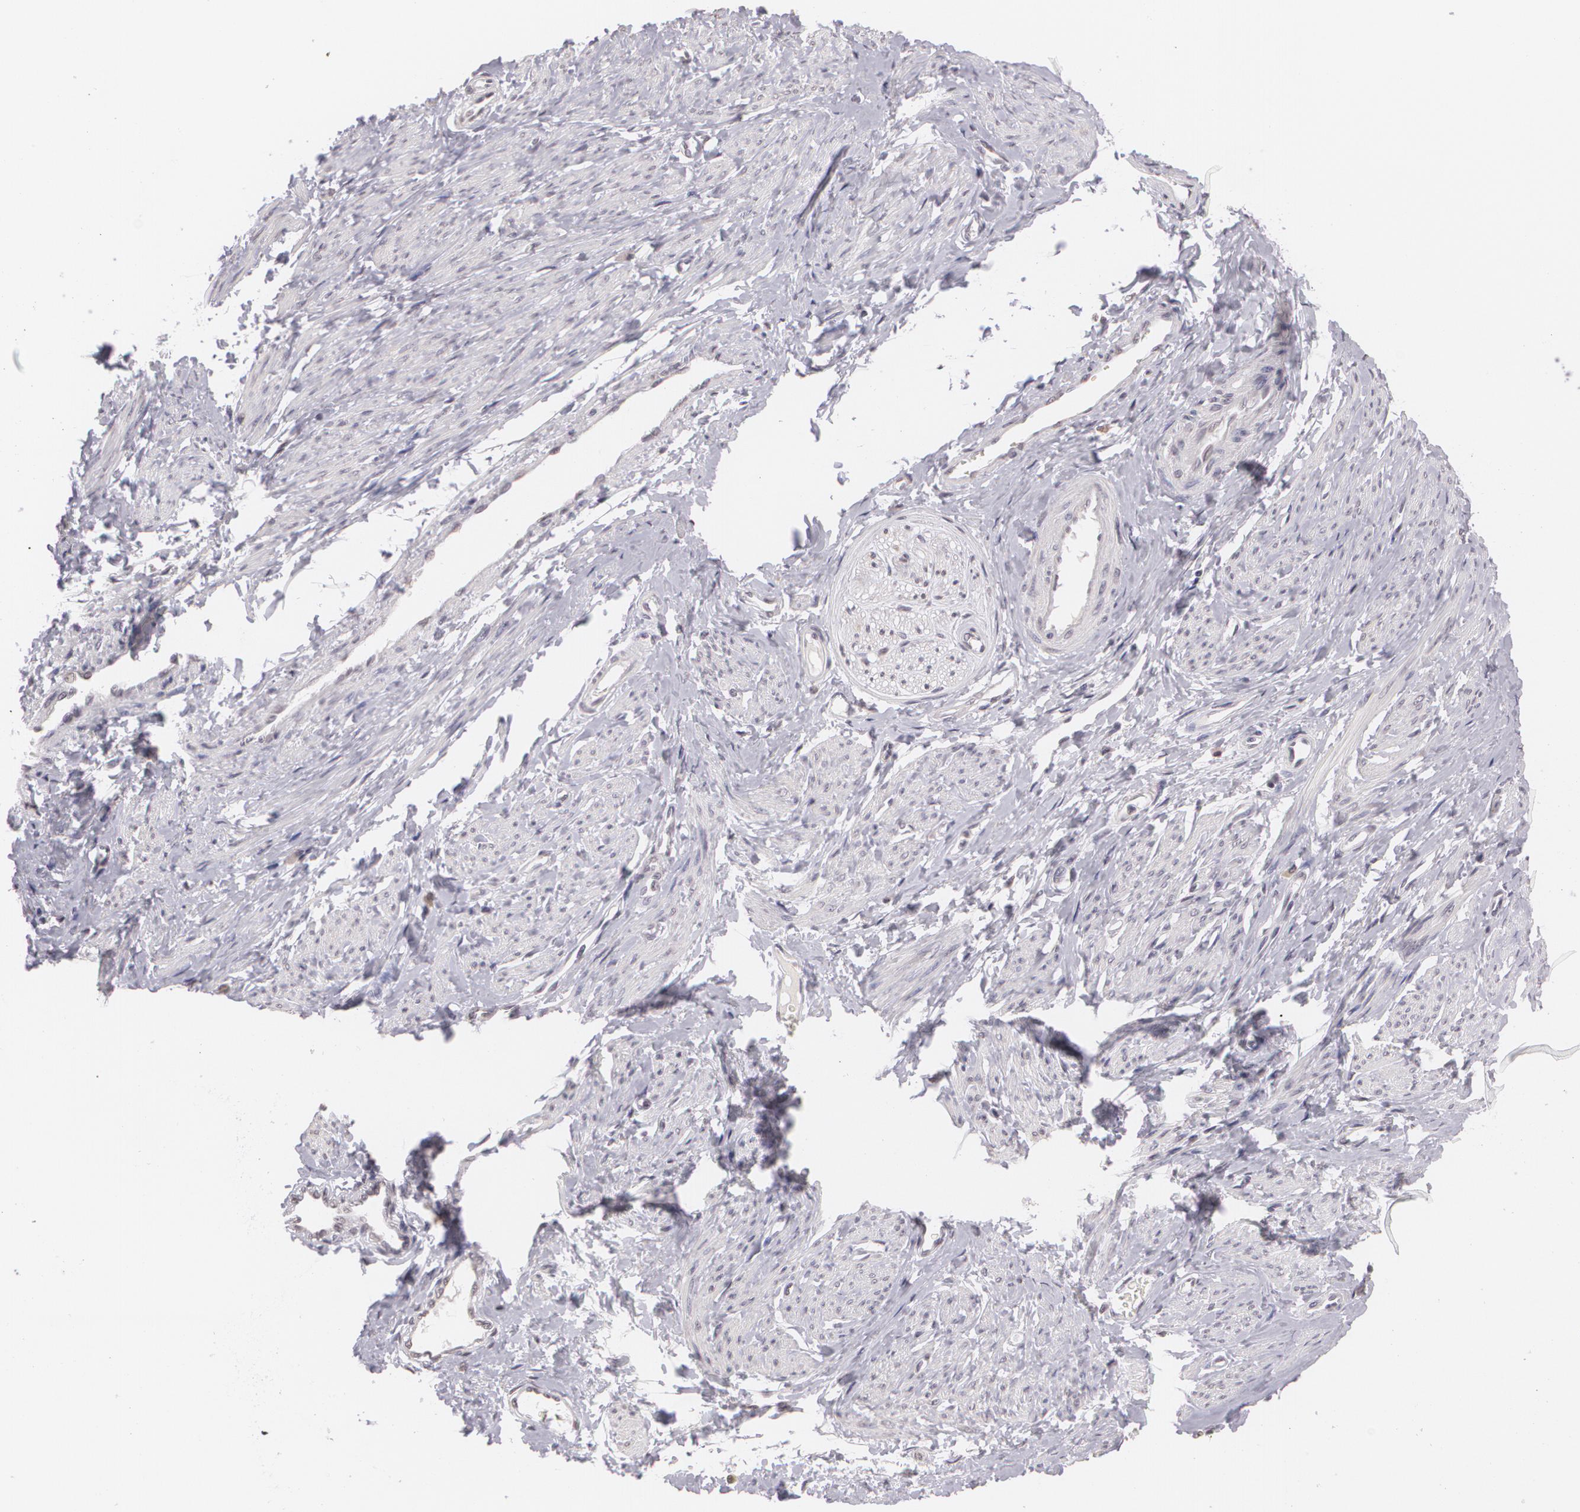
{"staining": {"intensity": "negative", "quantity": "none", "location": "none"}, "tissue": "smooth muscle", "cell_type": "Smooth muscle cells", "image_type": "normal", "snomed": [{"axis": "morphology", "description": "Normal tissue, NOS"}, {"axis": "topography", "description": "Smooth muscle"}, {"axis": "topography", "description": "Uterus"}], "caption": "An immunohistochemistry (IHC) micrograph of benign smooth muscle is shown. There is no staining in smooth muscle cells of smooth muscle. The staining is performed using DAB brown chromogen with nuclei counter-stained in using hematoxylin.", "gene": "MUC1", "patient": {"sex": "female", "age": 39}}